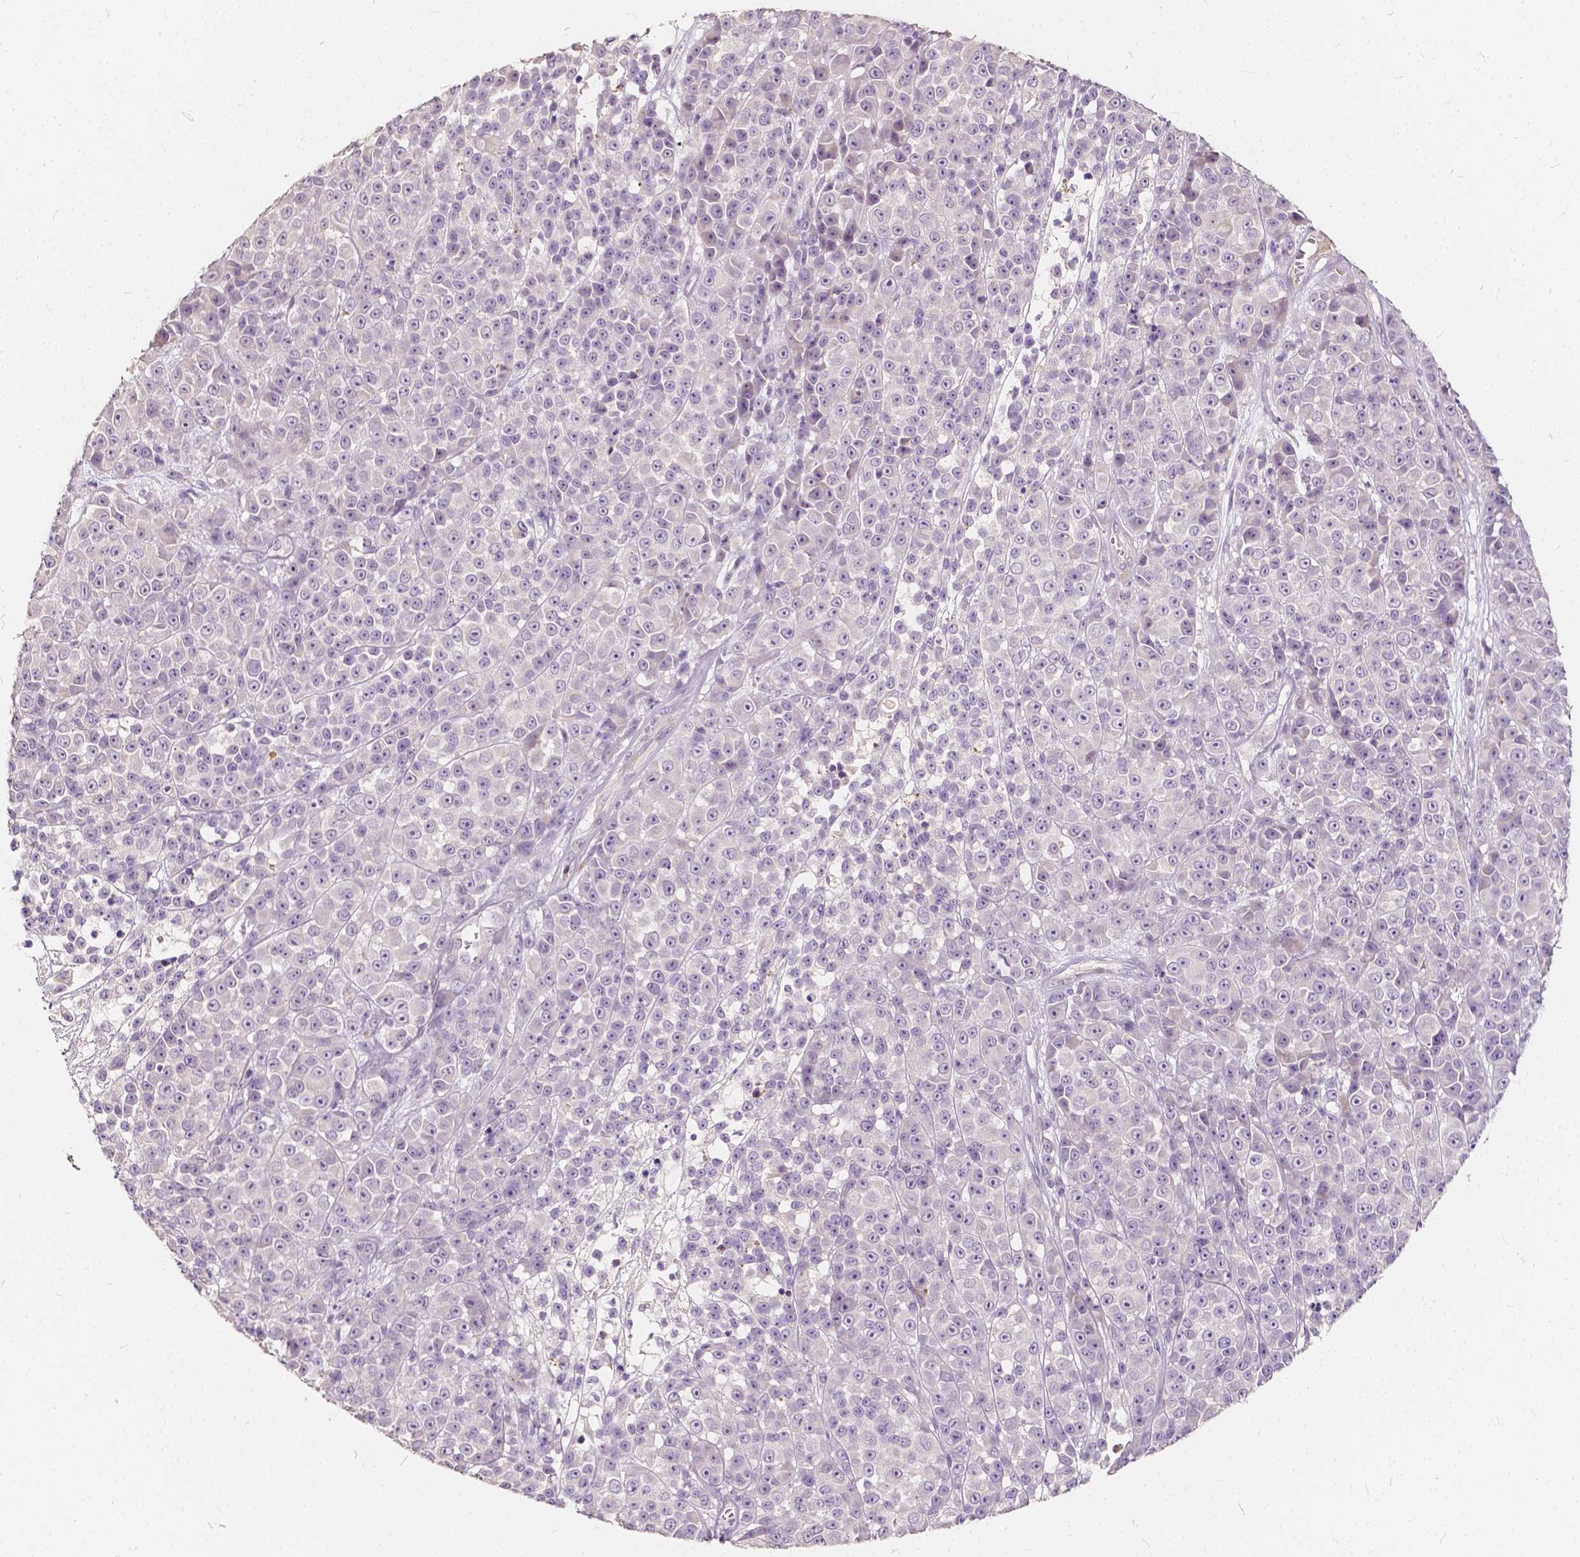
{"staining": {"intensity": "negative", "quantity": "none", "location": "none"}, "tissue": "melanoma", "cell_type": "Tumor cells", "image_type": "cancer", "snomed": [{"axis": "morphology", "description": "Malignant melanoma, NOS"}, {"axis": "topography", "description": "Skin"}, {"axis": "topography", "description": "Skin of back"}], "caption": "IHC image of human malignant melanoma stained for a protein (brown), which demonstrates no staining in tumor cells.", "gene": "SLC7A8", "patient": {"sex": "male", "age": 91}}